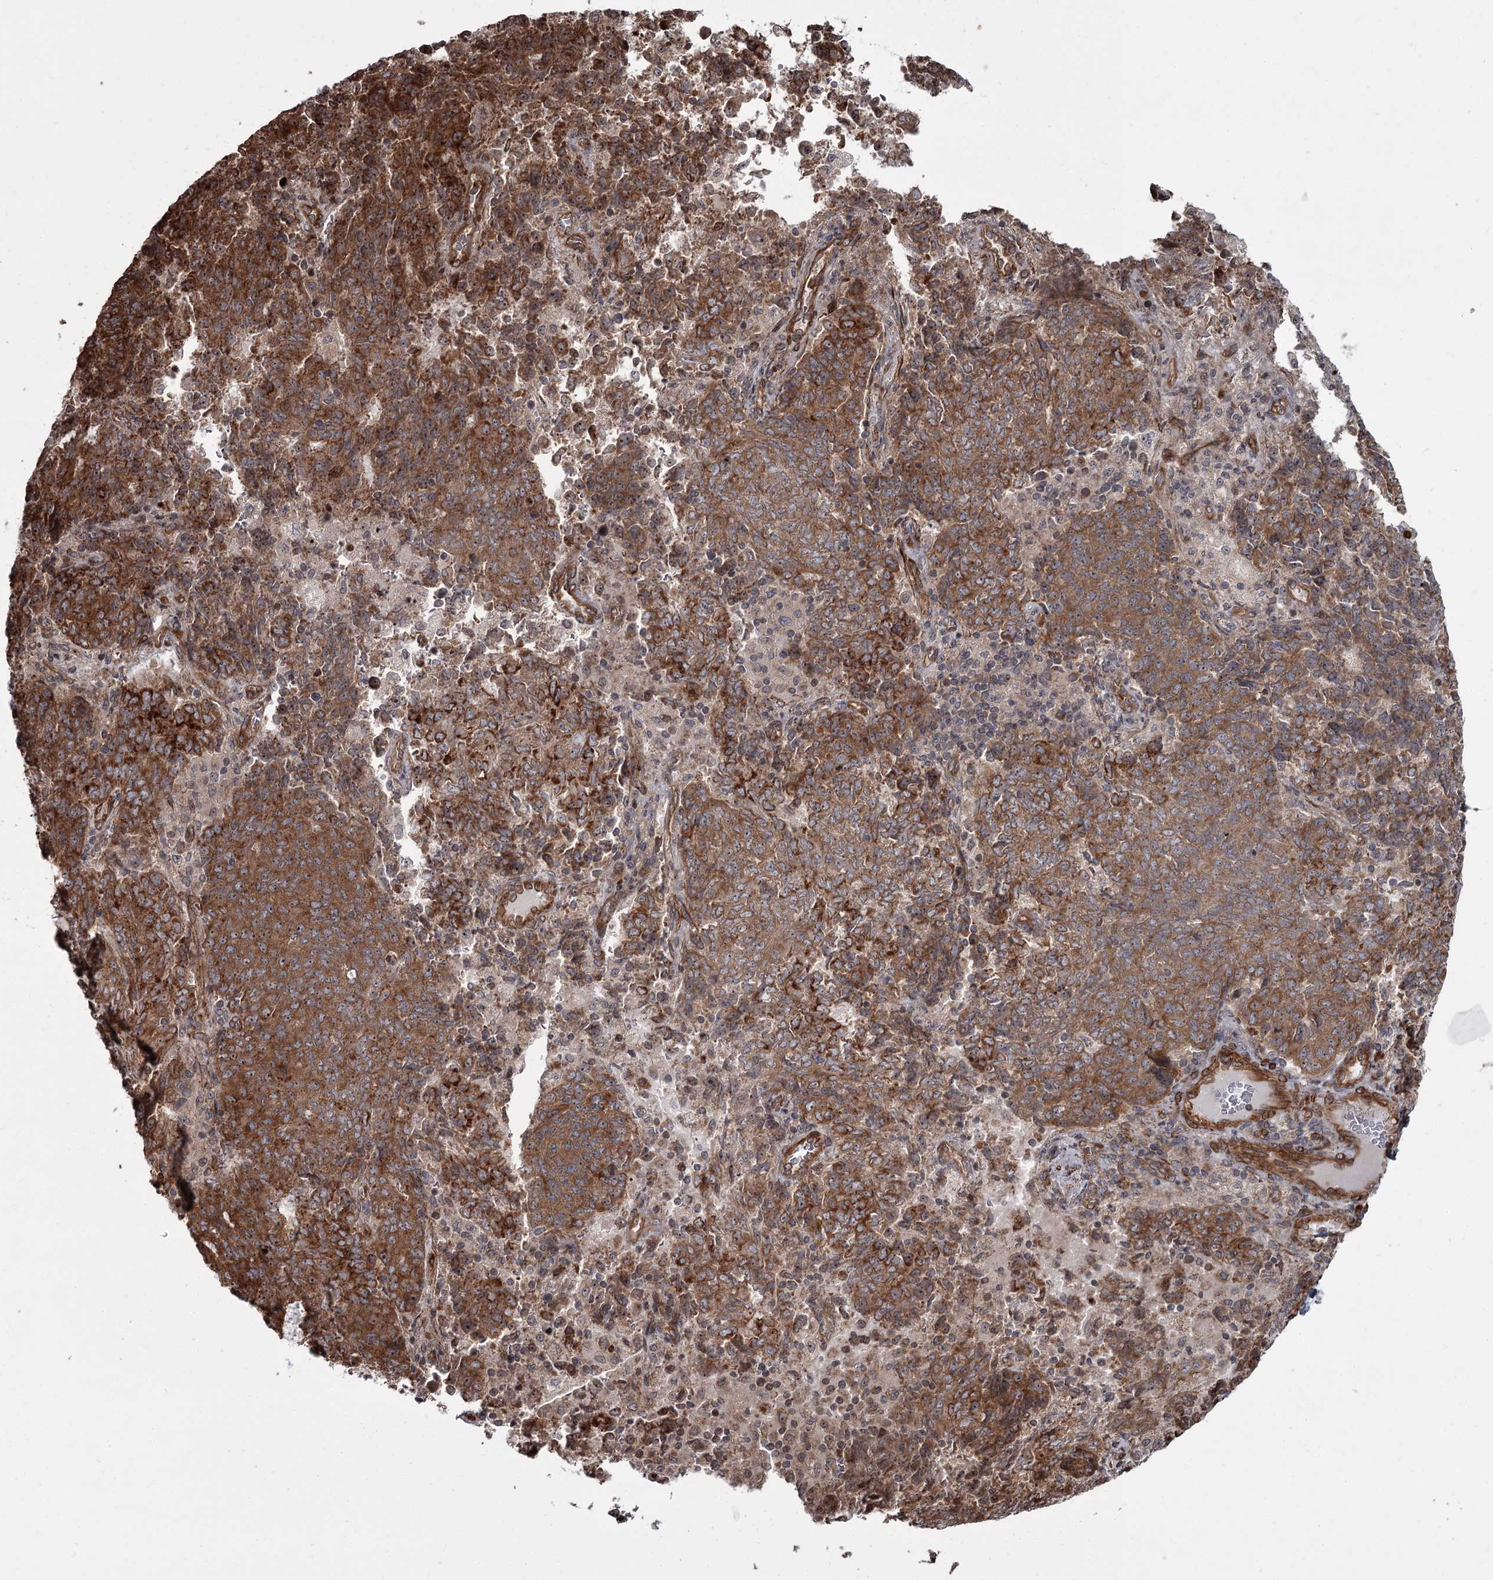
{"staining": {"intensity": "moderate", "quantity": ">75%", "location": "cytoplasmic/membranous,nuclear"}, "tissue": "endometrial cancer", "cell_type": "Tumor cells", "image_type": "cancer", "snomed": [{"axis": "morphology", "description": "Adenocarcinoma, NOS"}, {"axis": "topography", "description": "Endometrium"}], "caption": "Immunohistochemical staining of endometrial cancer (adenocarcinoma) reveals moderate cytoplasmic/membranous and nuclear protein positivity in about >75% of tumor cells. Using DAB (brown) and hematoxylin (blue) stains, captured at high magnification using brightfield microscopy.", "gene": "THAP9", "patient": {"sex": "female", "age": 80}}